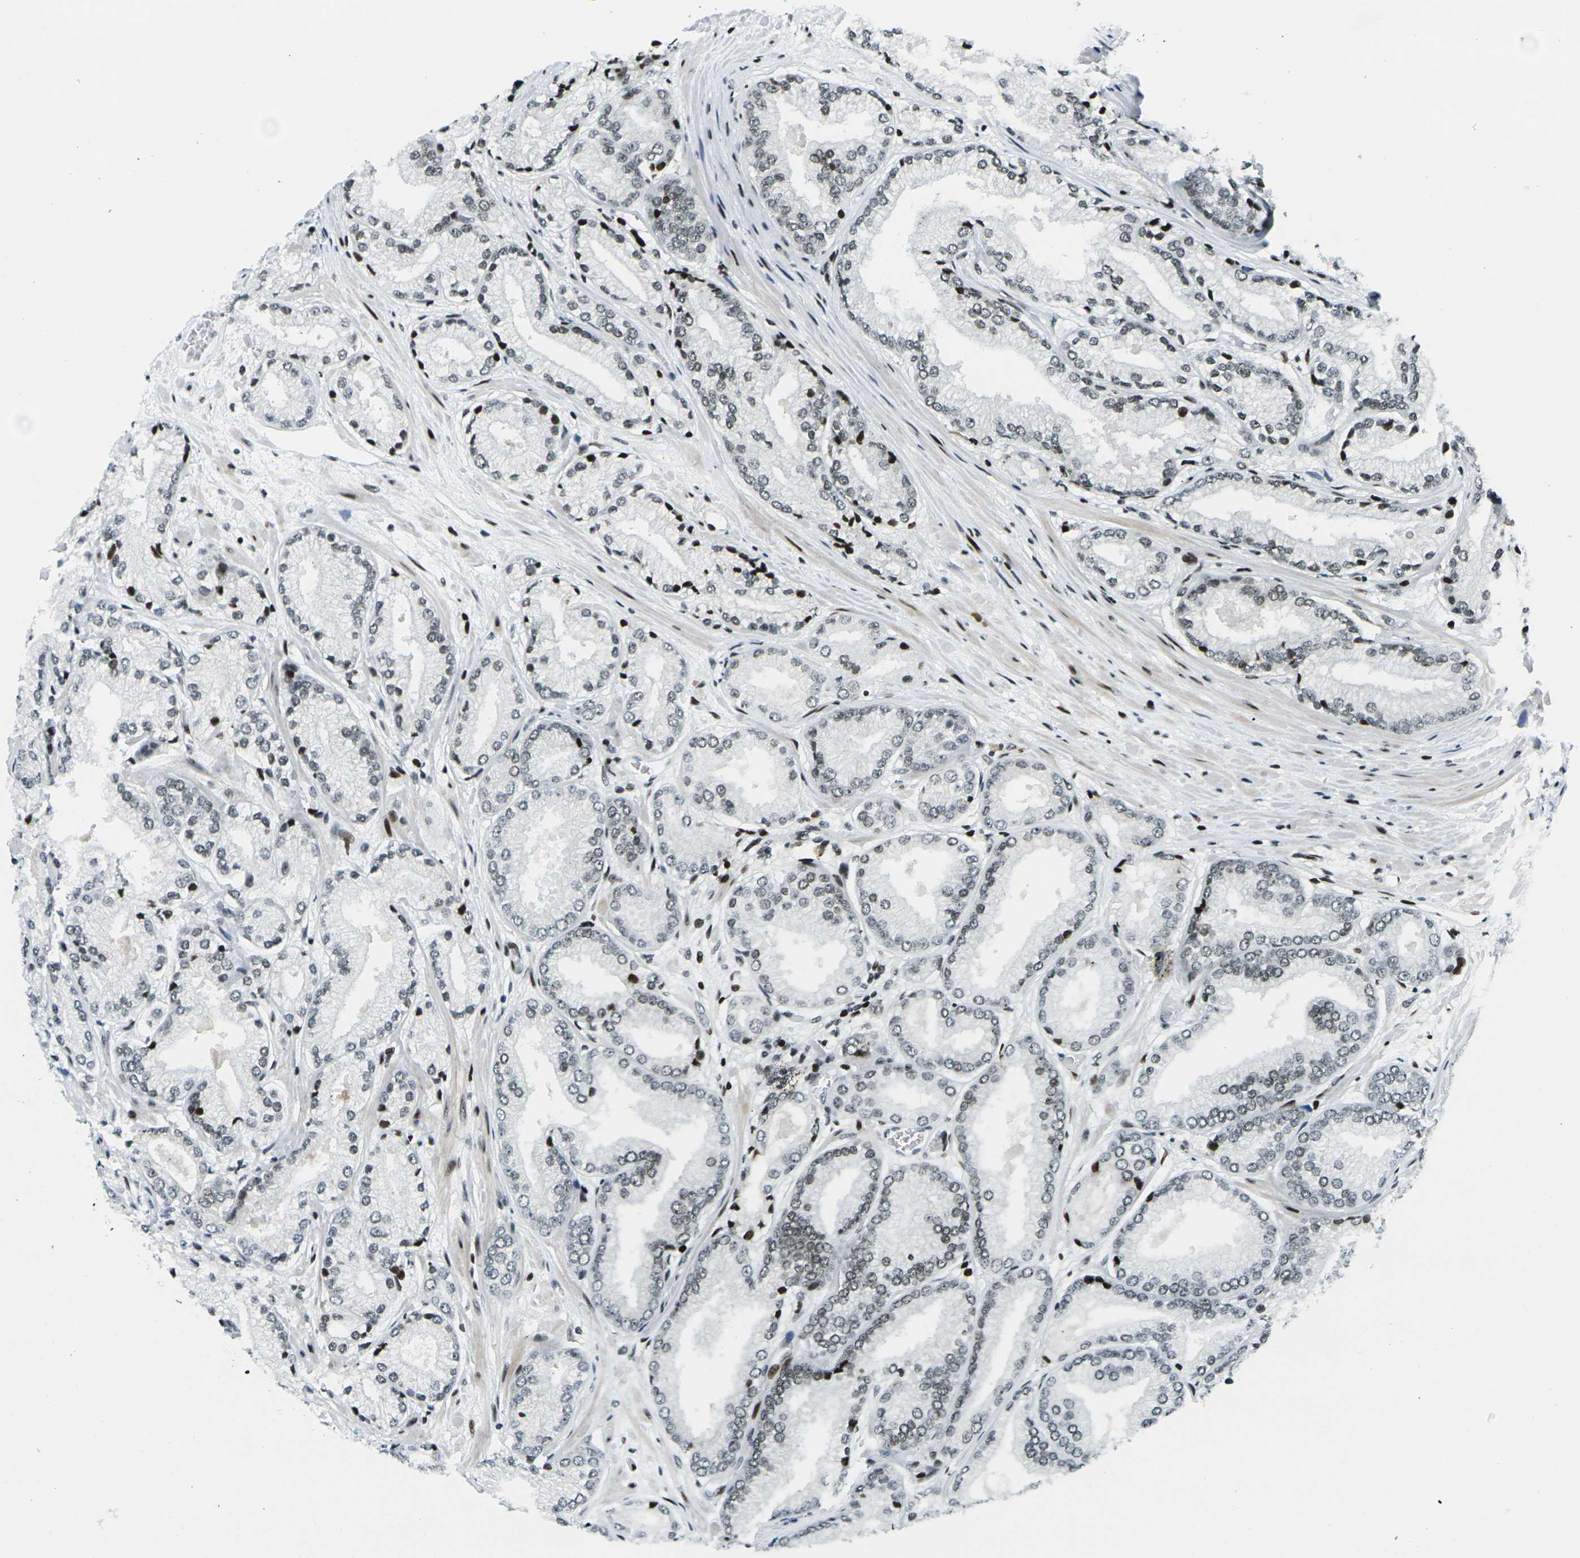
{"staining": {"intensity": "moderate", "quantity": "25%-75%", "location": "nuclear"}, "tissue": "prostate cancer", "cell_type": "Tumor cells", "image_type": "cancer", "snomed": [{"axis": "morphology", "description": "Adenocarcinoma, High grade"}, {"axis": "topography", "description": "Prostate"}], "caption": "This histopathology image demonstrates immunohistochemistry (IHC) staining of prostate cancer (adenocarcinoma (high-grade)), with medium moderate nuclear positivity in about 25%-75% of tumor cells.", "gene": "H3-3A", "patient": {"sex": "male", "age": 59}}